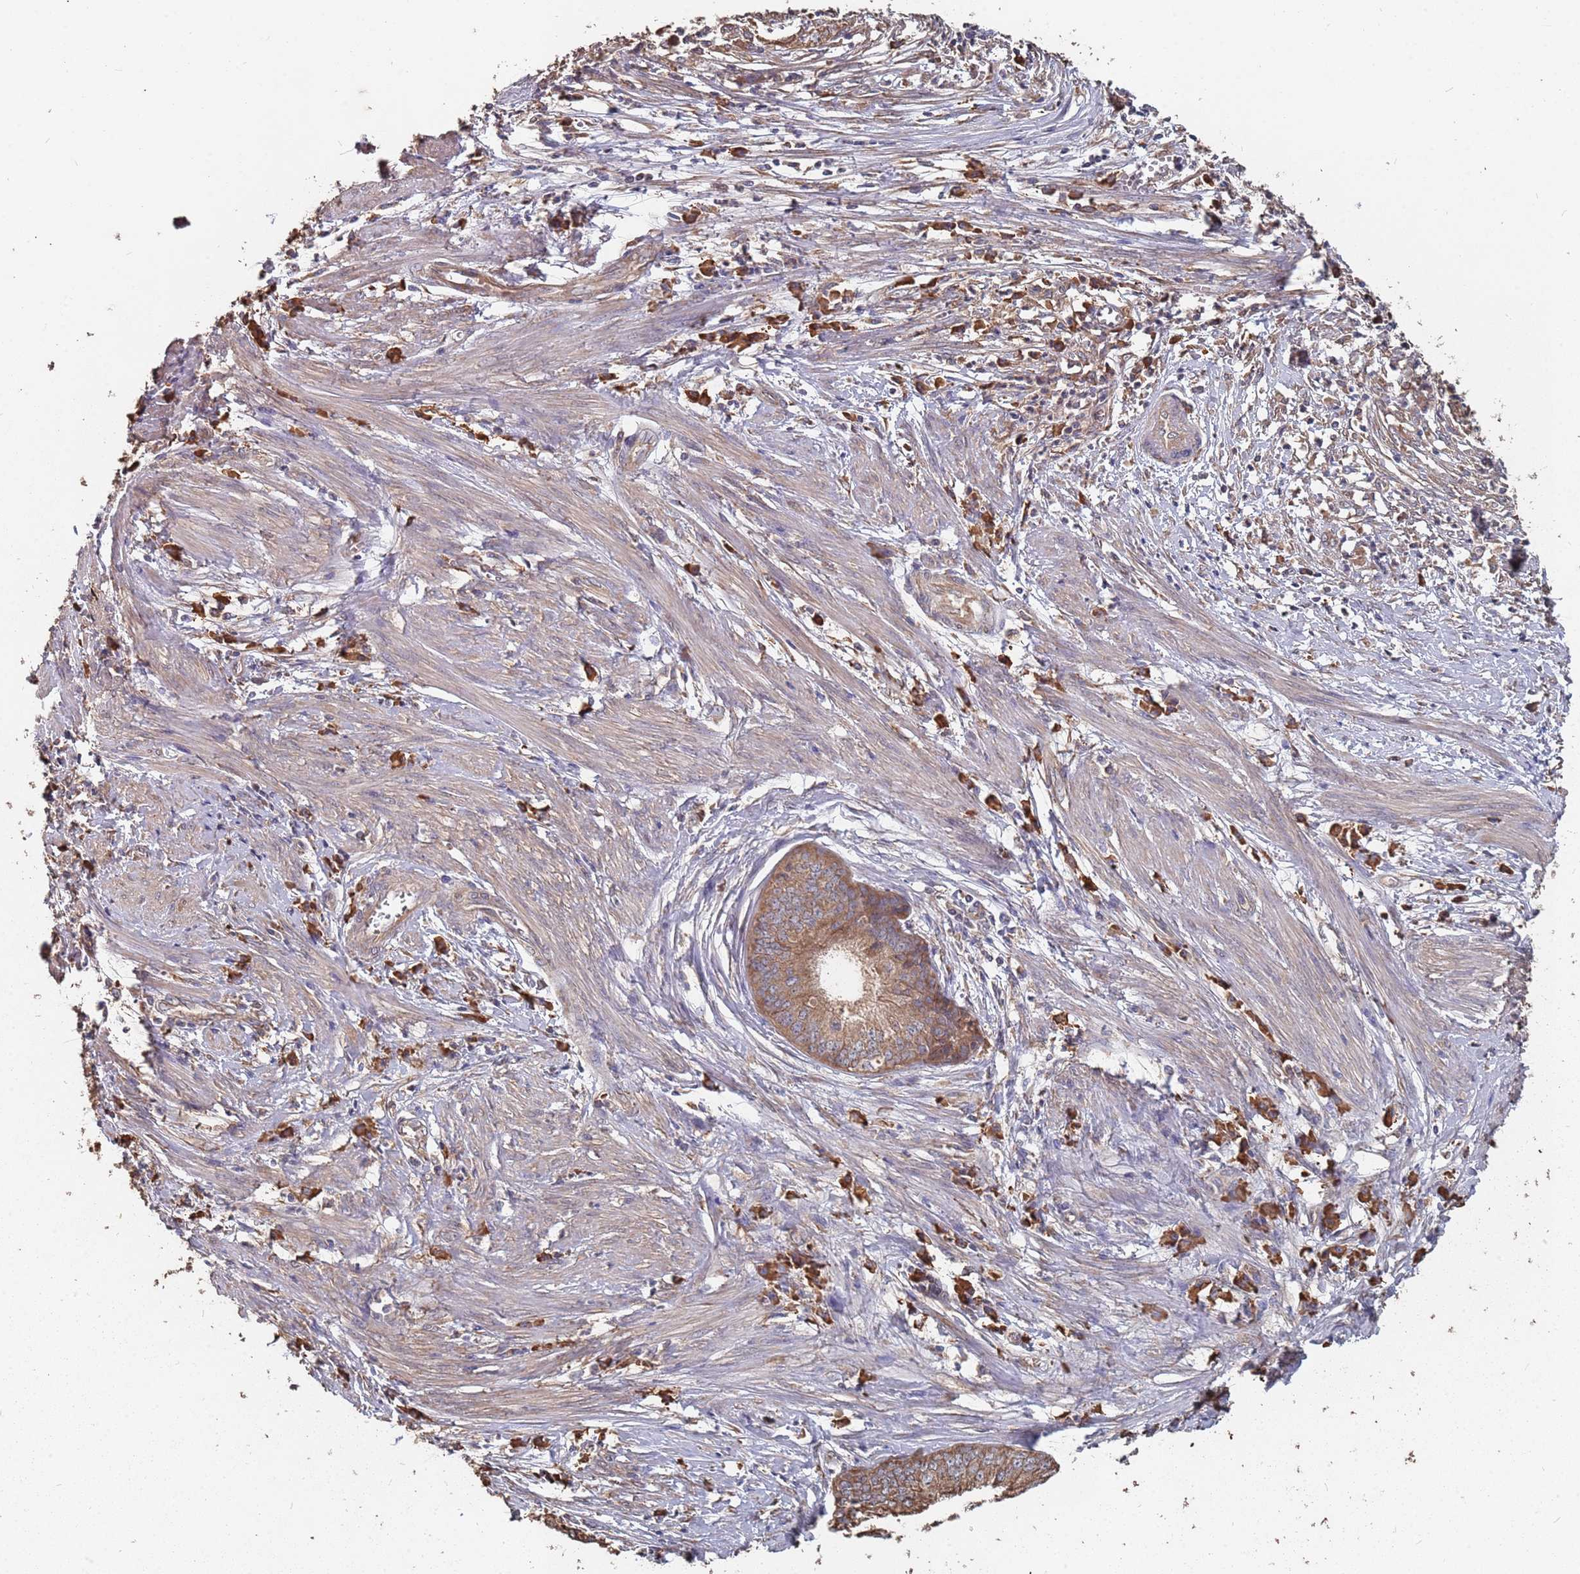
{"staining": {"intensity": "moderate", "quantity": ">75%", "location": "cytoplasmic/membranous"}, "tissue": "endometrial cancer", "cell_type": "Tumor cells", "image_type": "cancer", "snomed": [{"axis": "morphology", "description": "Adenocarcinoma, NOS"}, {"axis": "topography", "description": "Endometrium"}], "caption": "Endometrial adenocarcinoma stained with DAB (3,3'-diaminobenzidine) immunohistochemistry displays medium levels of moderate cytoplasmic/membranous expression in about >75% of tumor cells.", "gene": "ATG5", "patient": {"sex": "female", "age": 68}}